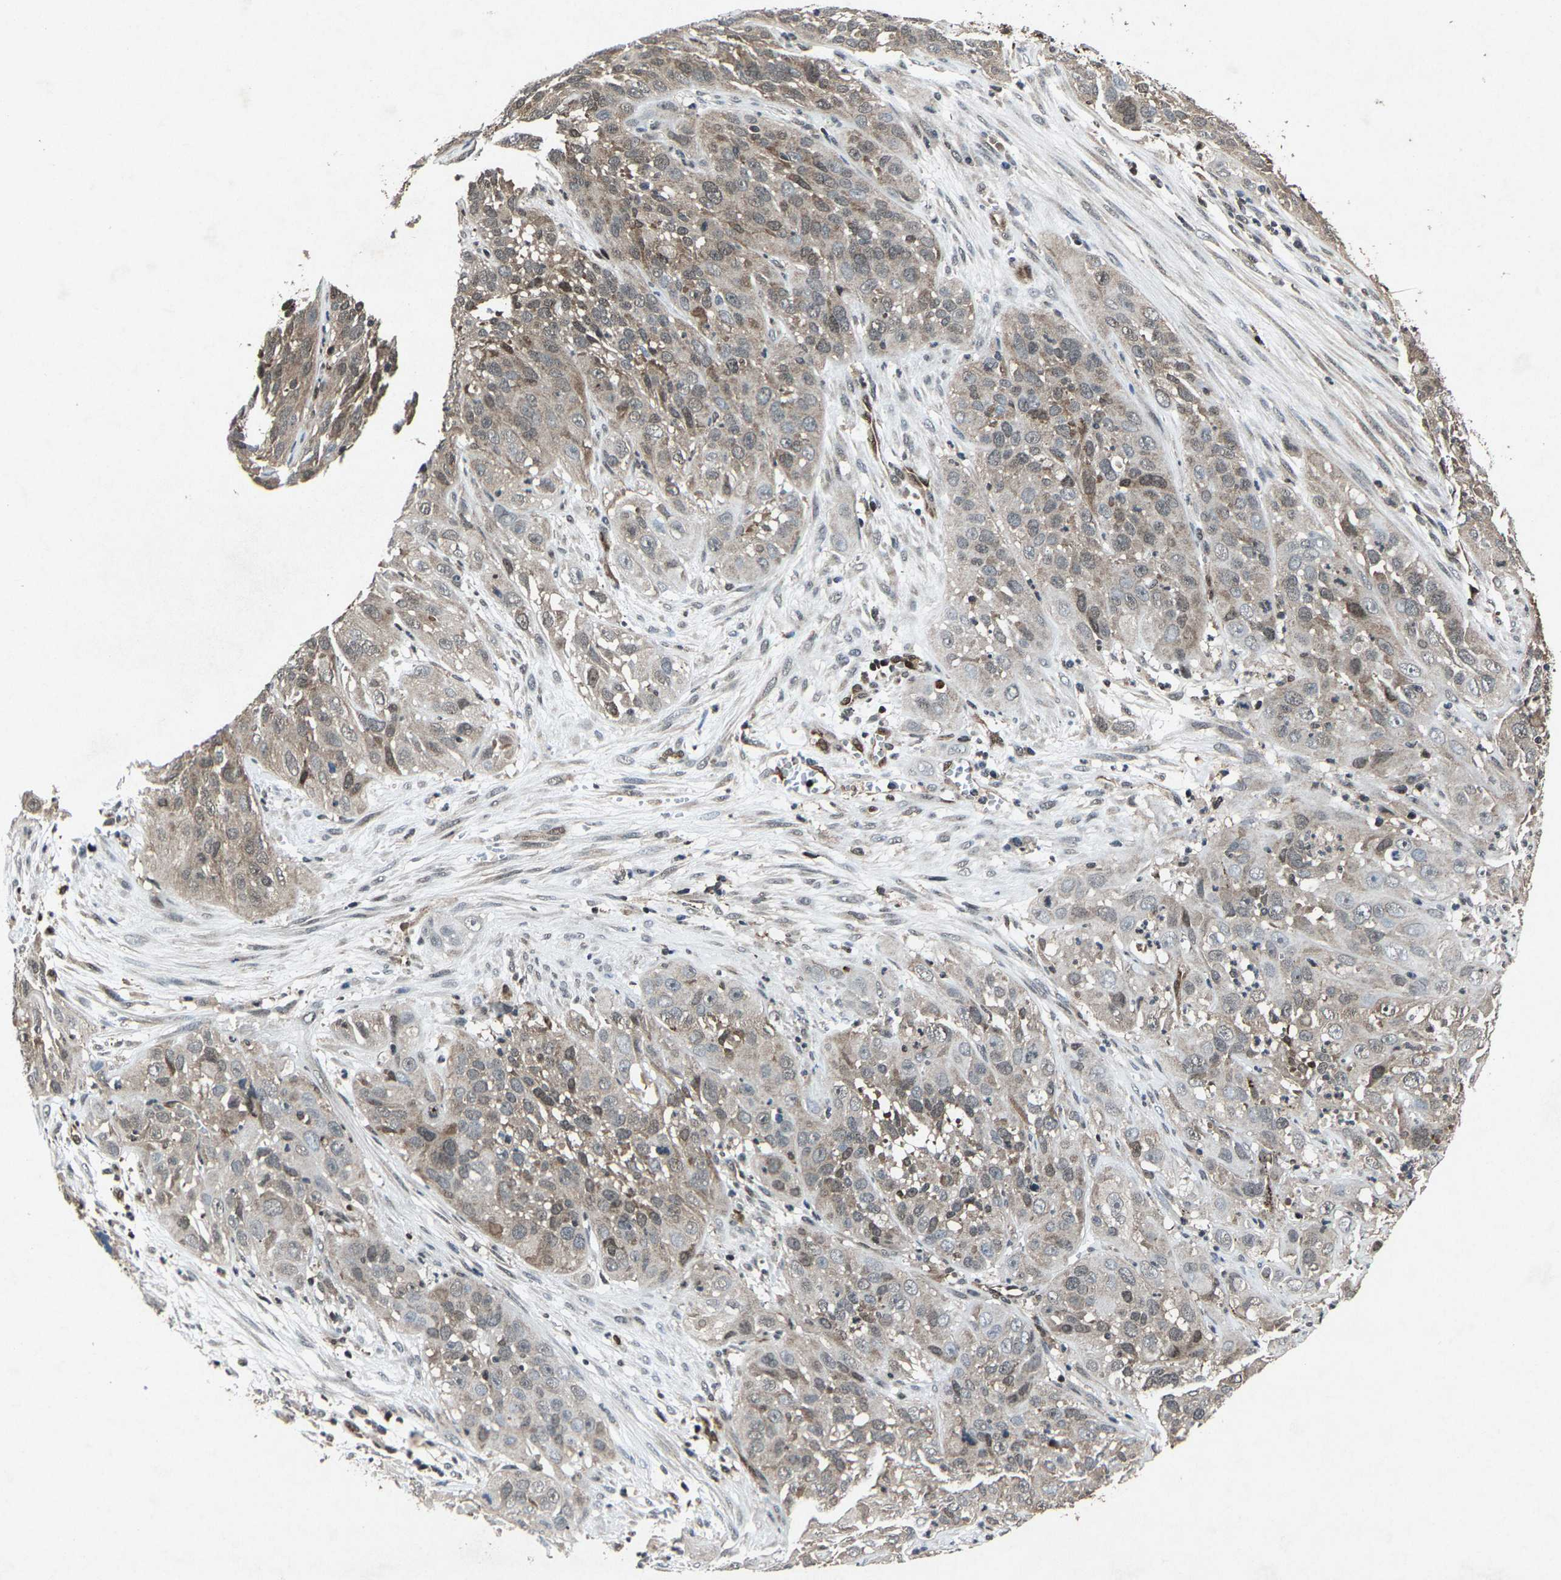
{"staining": {"intensity": "weak", "quantity": "<25%", "location": "cytoplasmic/membranous"}, "tissue": "cervical cancer", "cell_type": "Tumor cells", "image_type": "cancer", "snomed": [{"axis": "morphology", "description": "Squamous cell carcinoma, NOS"}, {"axis": "topography", "description": "Cervix"}], "caption": "Tumor cells are negative for protein expression in human cervical squamous cell carcinoma.", "gene": "ATXN3", "patient": {"sex": "female", "age": 32}}